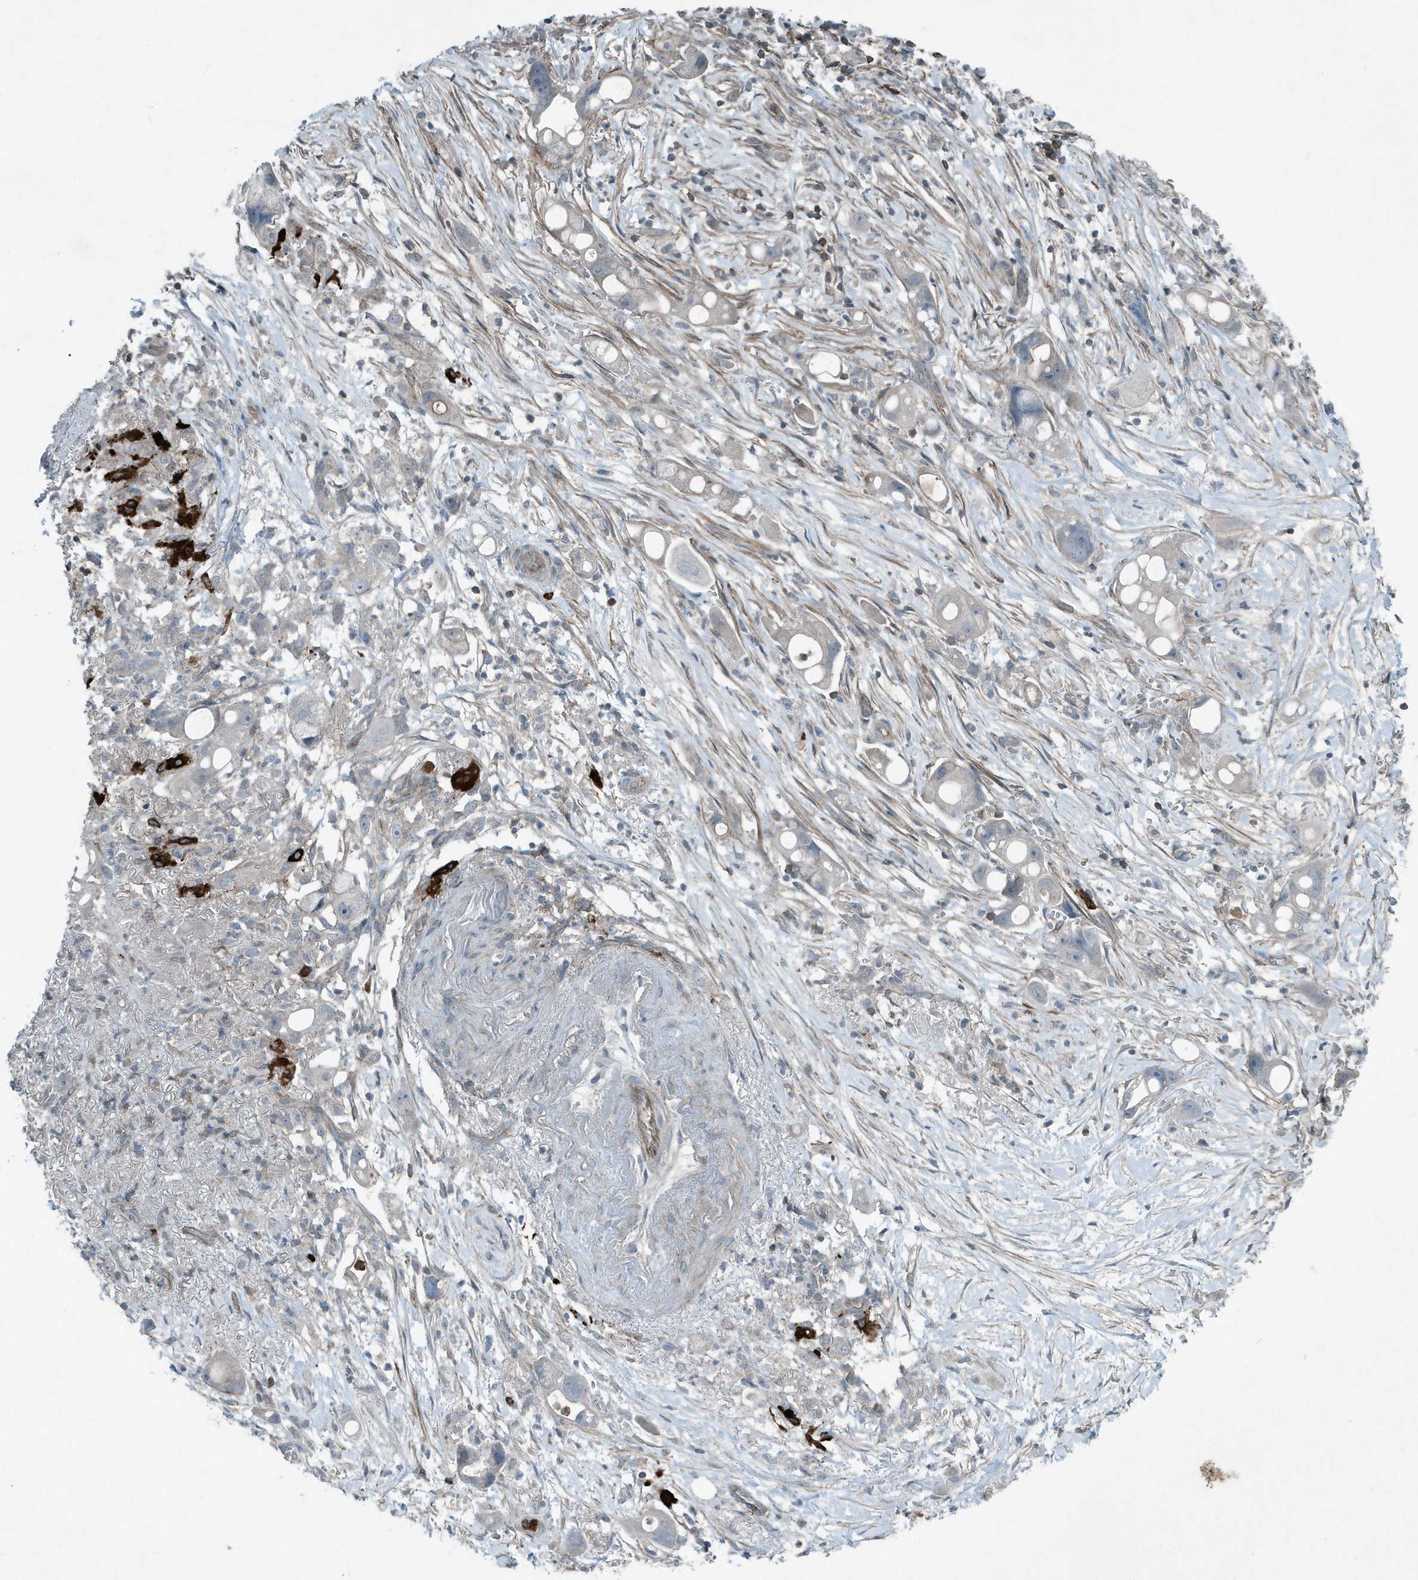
{"staining": {"intensity": "negative", "quantity": "none", "location": "none"}, "tissue": "pancreatic cancer", "cell_type": "Tumor cells", "image_type": "cancer", "snomed": [{"axis": "morphology", "description": "Normal tissue, NOS"}, {"axis": "morphology", "description": "Adenocarcinoma, NOS"}, {"axis": "topography", "description": "Pancreas"}], "caption": "Immunohistochemical staining of pancreatic cancer reveals no significant staining in tumor cells.", "gene": "DAPP1", "patient": {"sex": "female", "age": 68}}